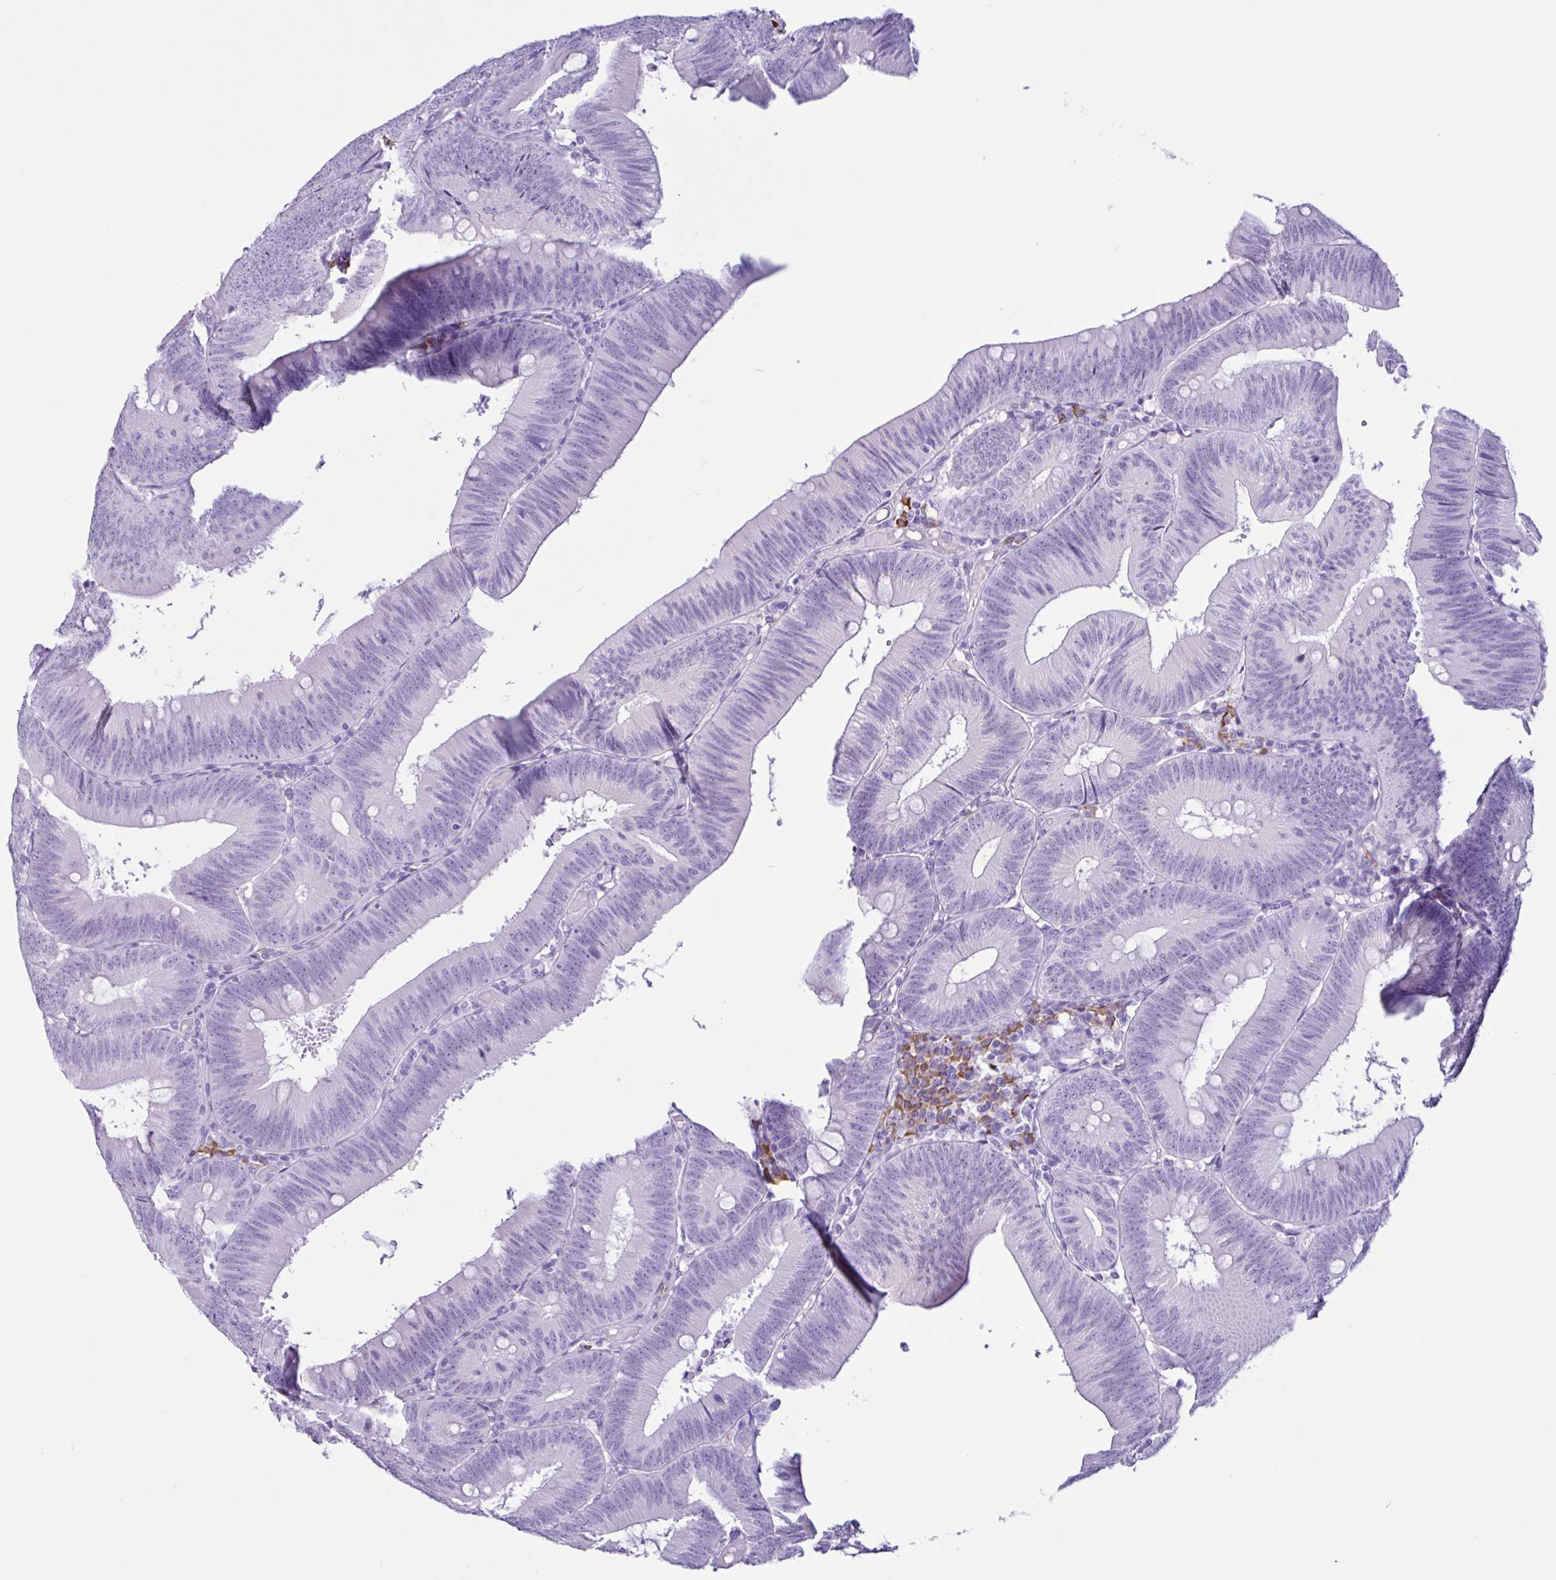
{"staining": {"intensity": "negative", "quantity": "none", "location": "none"}, "tissue": "colorectal cancer", "cell_type": "Tumor cells", "image_type": "cancer", "snomed": [{"axis": "morphology", "description": "Adenocarcinoma, NOS"}, {"axis": "topography", "description": "Colon"}], "caption": "This is a histopathology image of immunohistochemistry (IHC) staining of colorectal adenocarcinoma, which shows no expression in tumor cells.", "gene": "PIGF", "patient": {"sex": "male", "age": 84}}